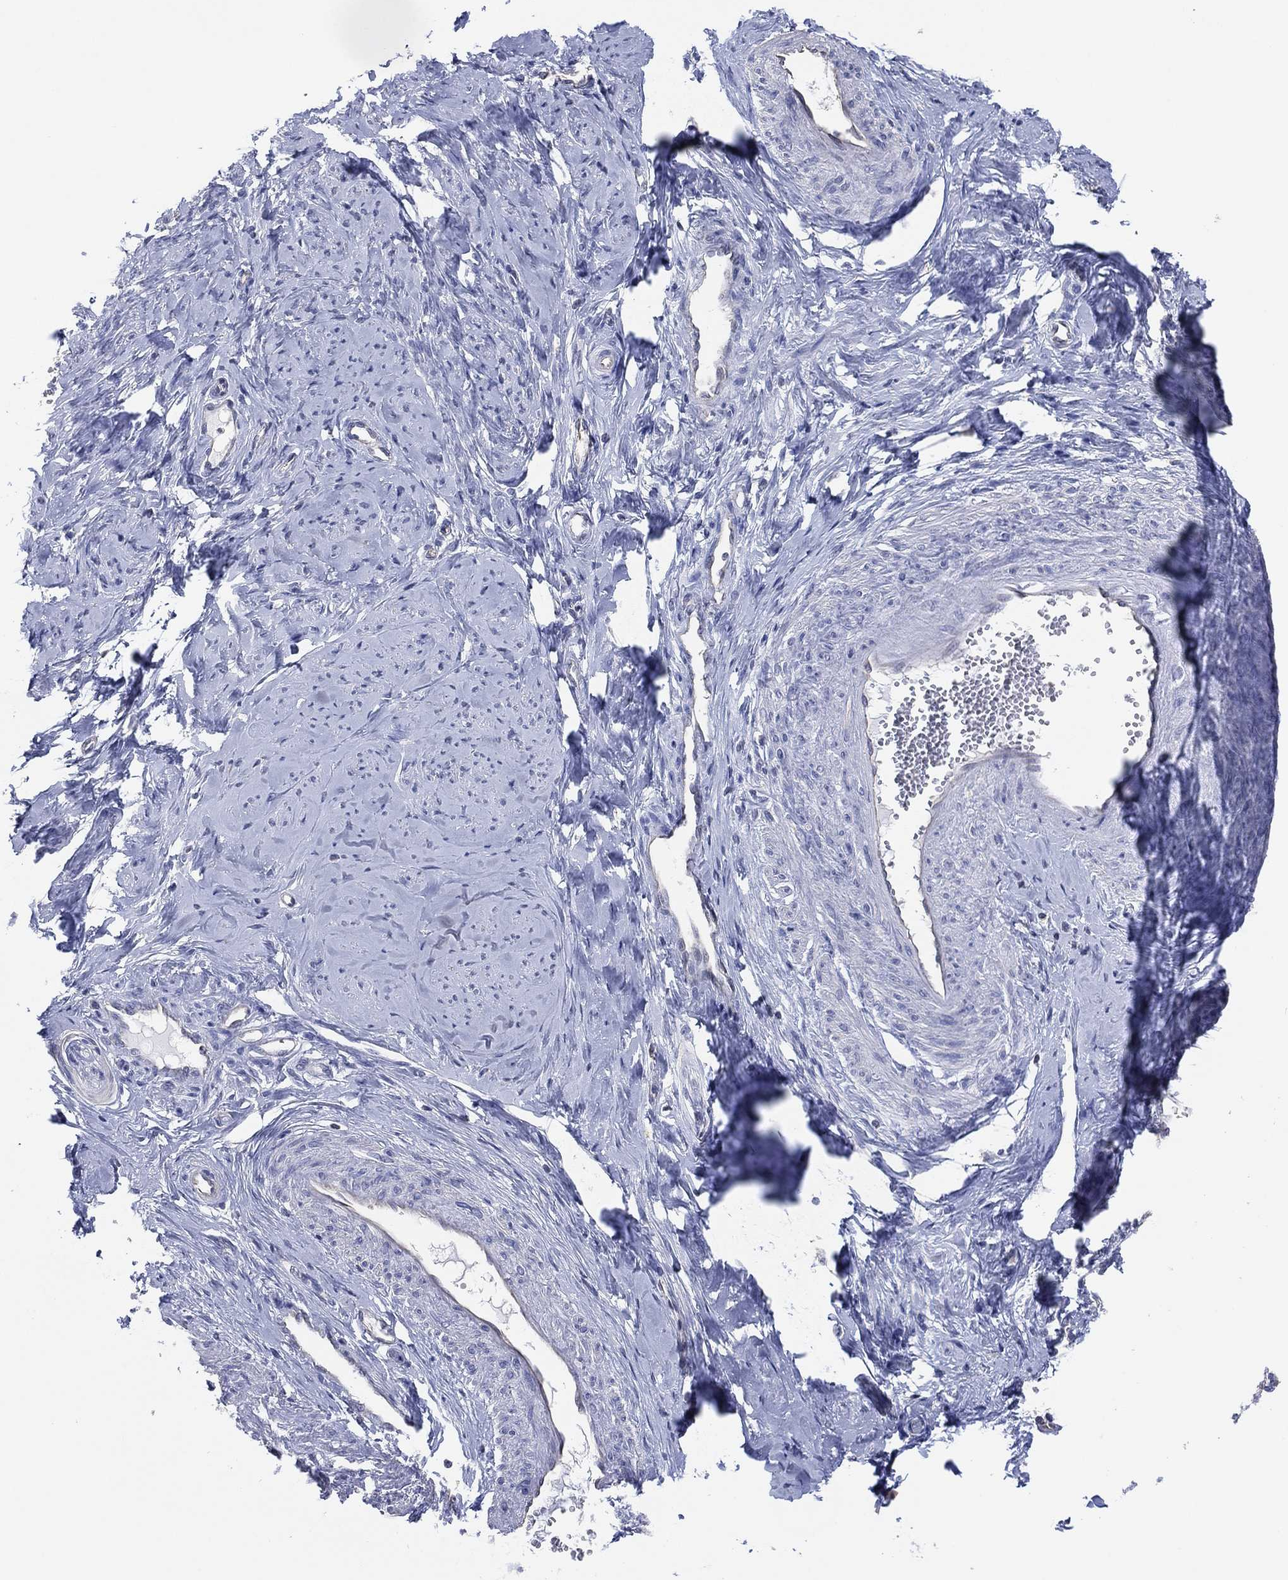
{"staining": {"intensity": "negative", "quantity": "none", "location": "none"}, "tissue": "smooth muscle", "cell_type": "Smooth muscle cells", "image_type": "normal", "snomed": [{"axis": "morphology", "description": "Normal tissue, NOS"}, {"axis": "topography", "description": "Smooth muscle"}], "caption": "Smooth muscle cells show no significant staining in benign smooth muscle. (Immunohistochemistry, brightfield microscopy, high magnification).", "gene": "CFTR", "patient": {"sex": "female", "age": 48}}